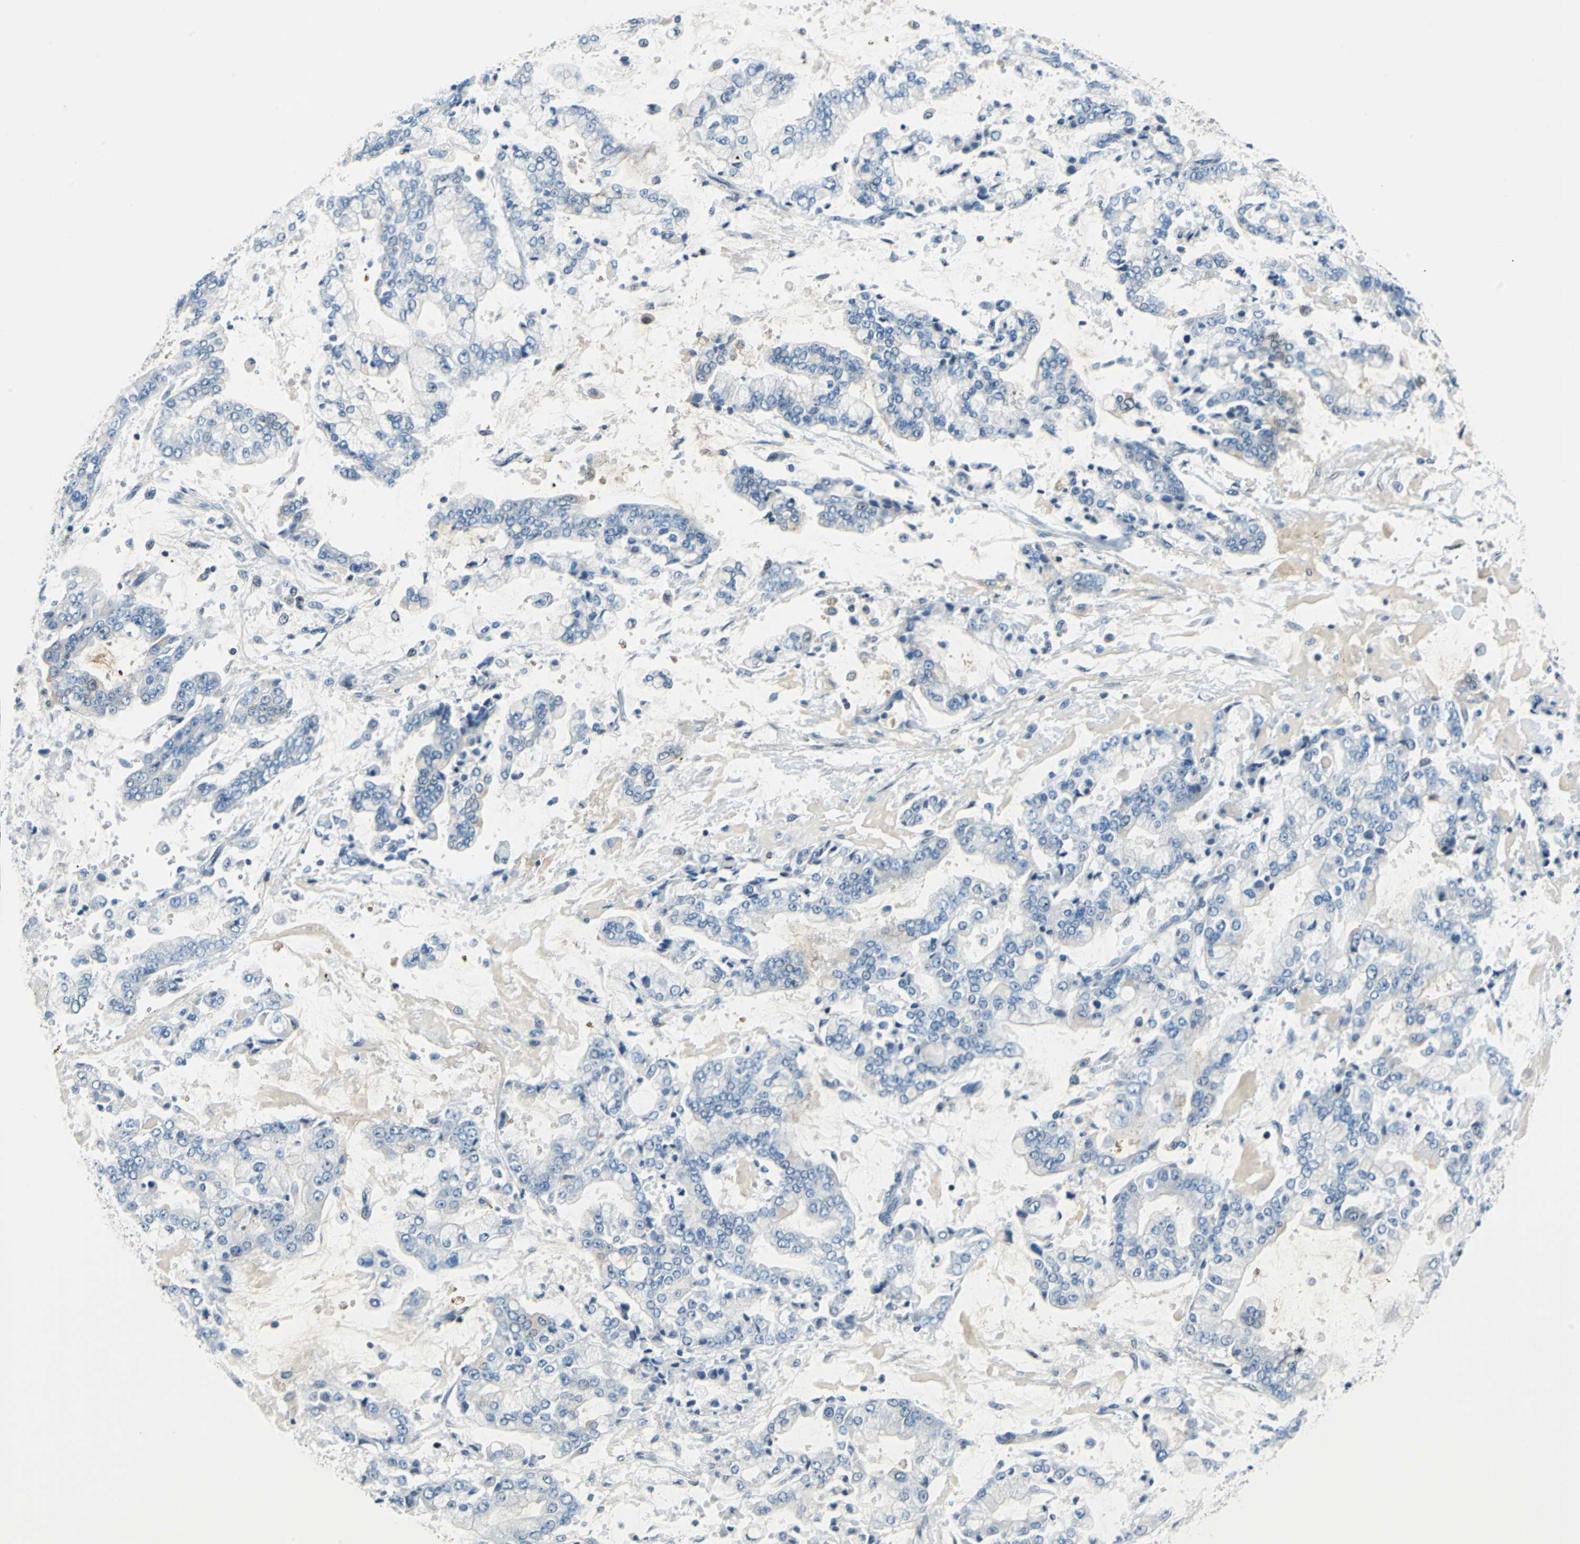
{"staining": {"intensity": "negative", "quantity": "none", "location": "none"}, "tissue": "stomach cancer", "cell_type": "Tumor cells", "image_type": "cancer", "snomed": [{"axis": "morphology", "description": "Adenocarcinoma, NOS"}, {"axis": "topography", "description": "Stomach"}], "caption": "Immunohistochemistry histopathology image of neoplastic tissue: adenocarcinoma (stomach) stained with DAB displays no significant protein expression in tumor cells. Brightfield microscopy of immunohistochemistry (IHC) stained with DAB (3,3'-diaminobenzidine) (brown) and hematoxylin (blue), captured at high magnification.", "gene": "HCFC2", "patient": {"sex": "male", "age": 76}}